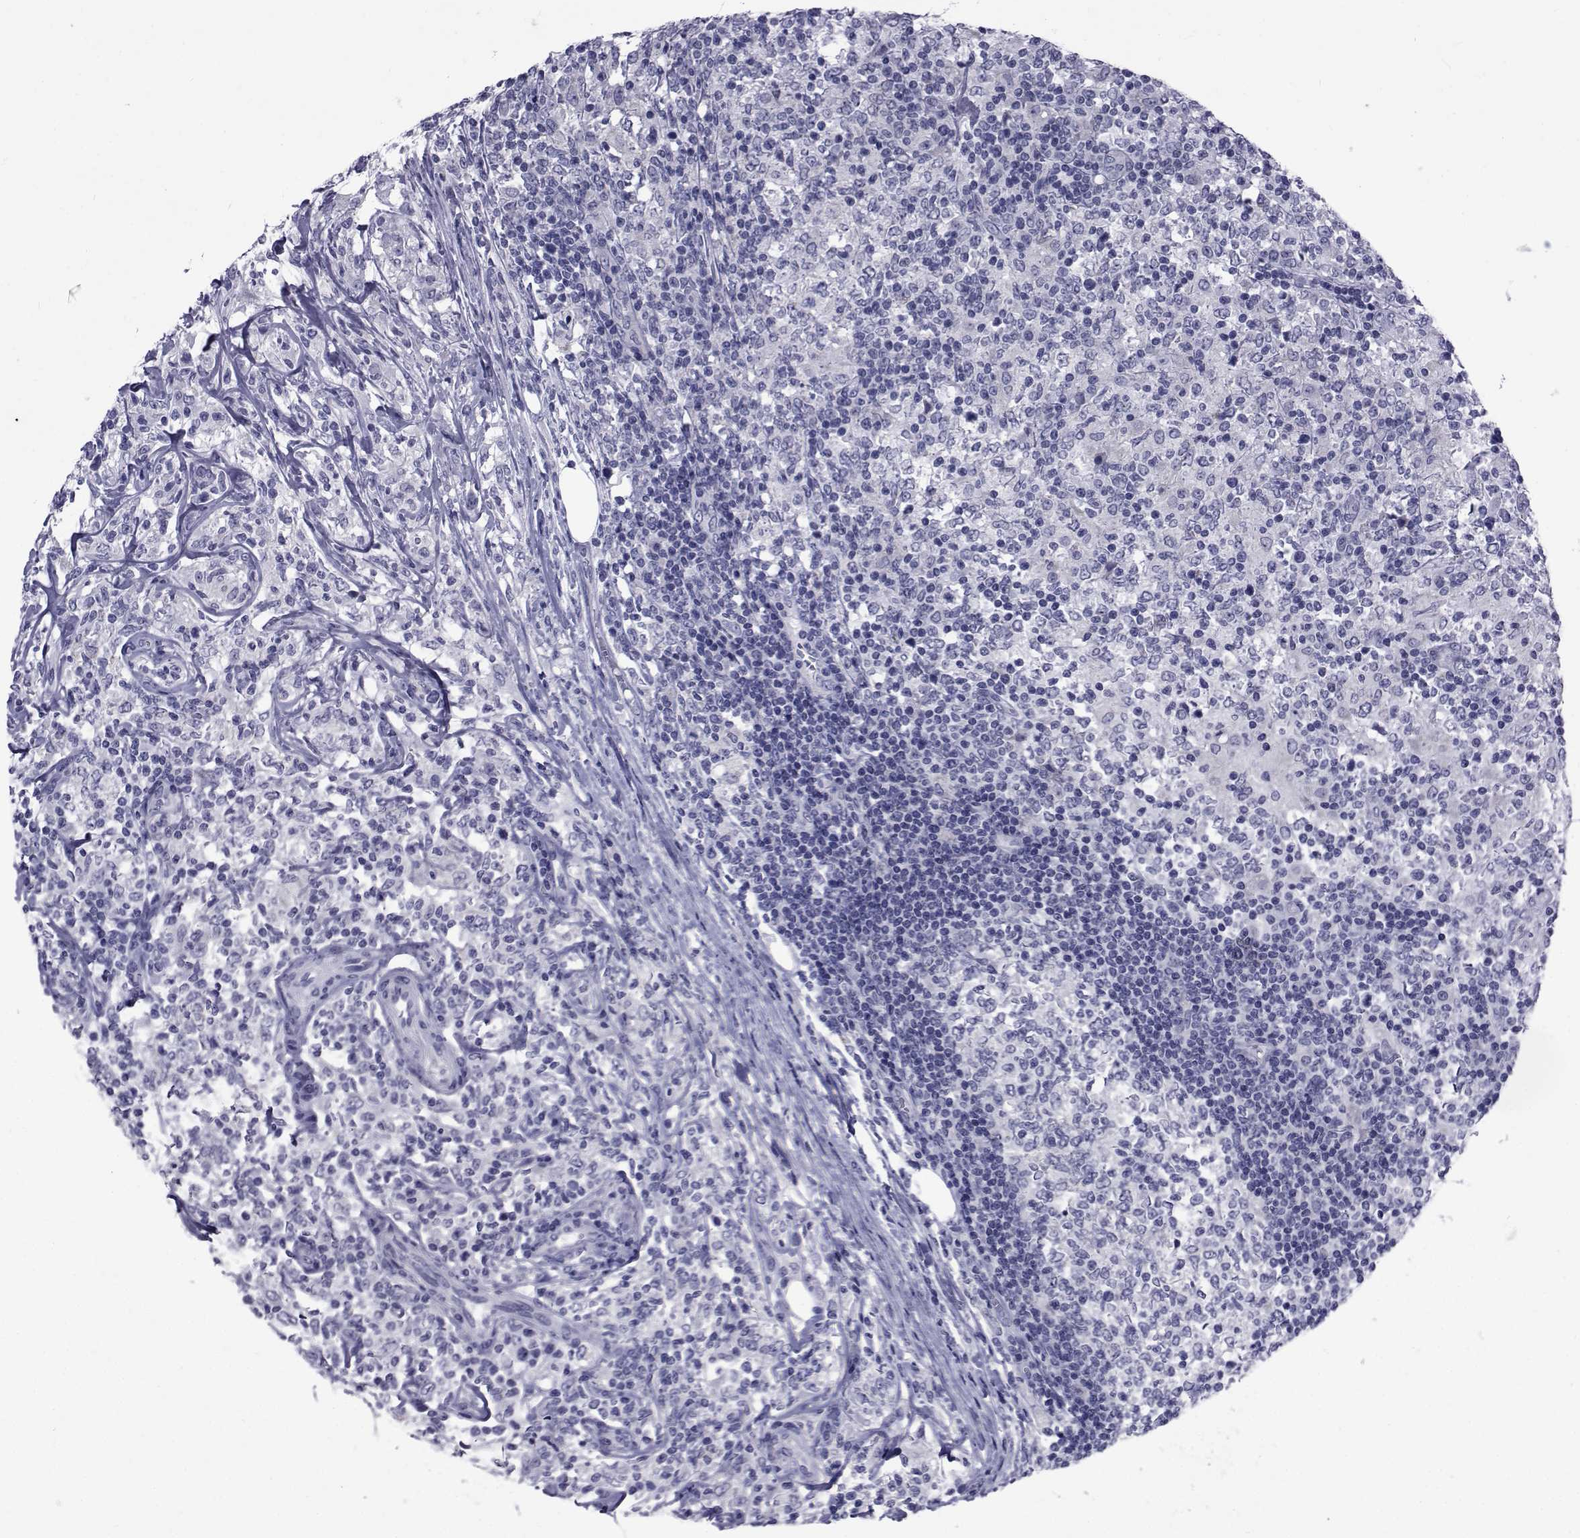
{"staining": {"intensity": "negative", "quantity": "none", "location": "none"}, "tissue": "lymphoma", "cell_type": "Tumor cells", "image_type": "cancer", "snomed": [{"axis": "morphology", "description": "Malignant lymphoma, non-Hodgkin's type, High grade"}, {"axis": "topography", "description": "Lymph node"}], "caption": "IHC photomicrograph of lymphoma stained for a protein (brown), which demonstrates no expression in tumor cells.", "gene": "GKAP1", "patient": {"sex": "female", "age": 84}}